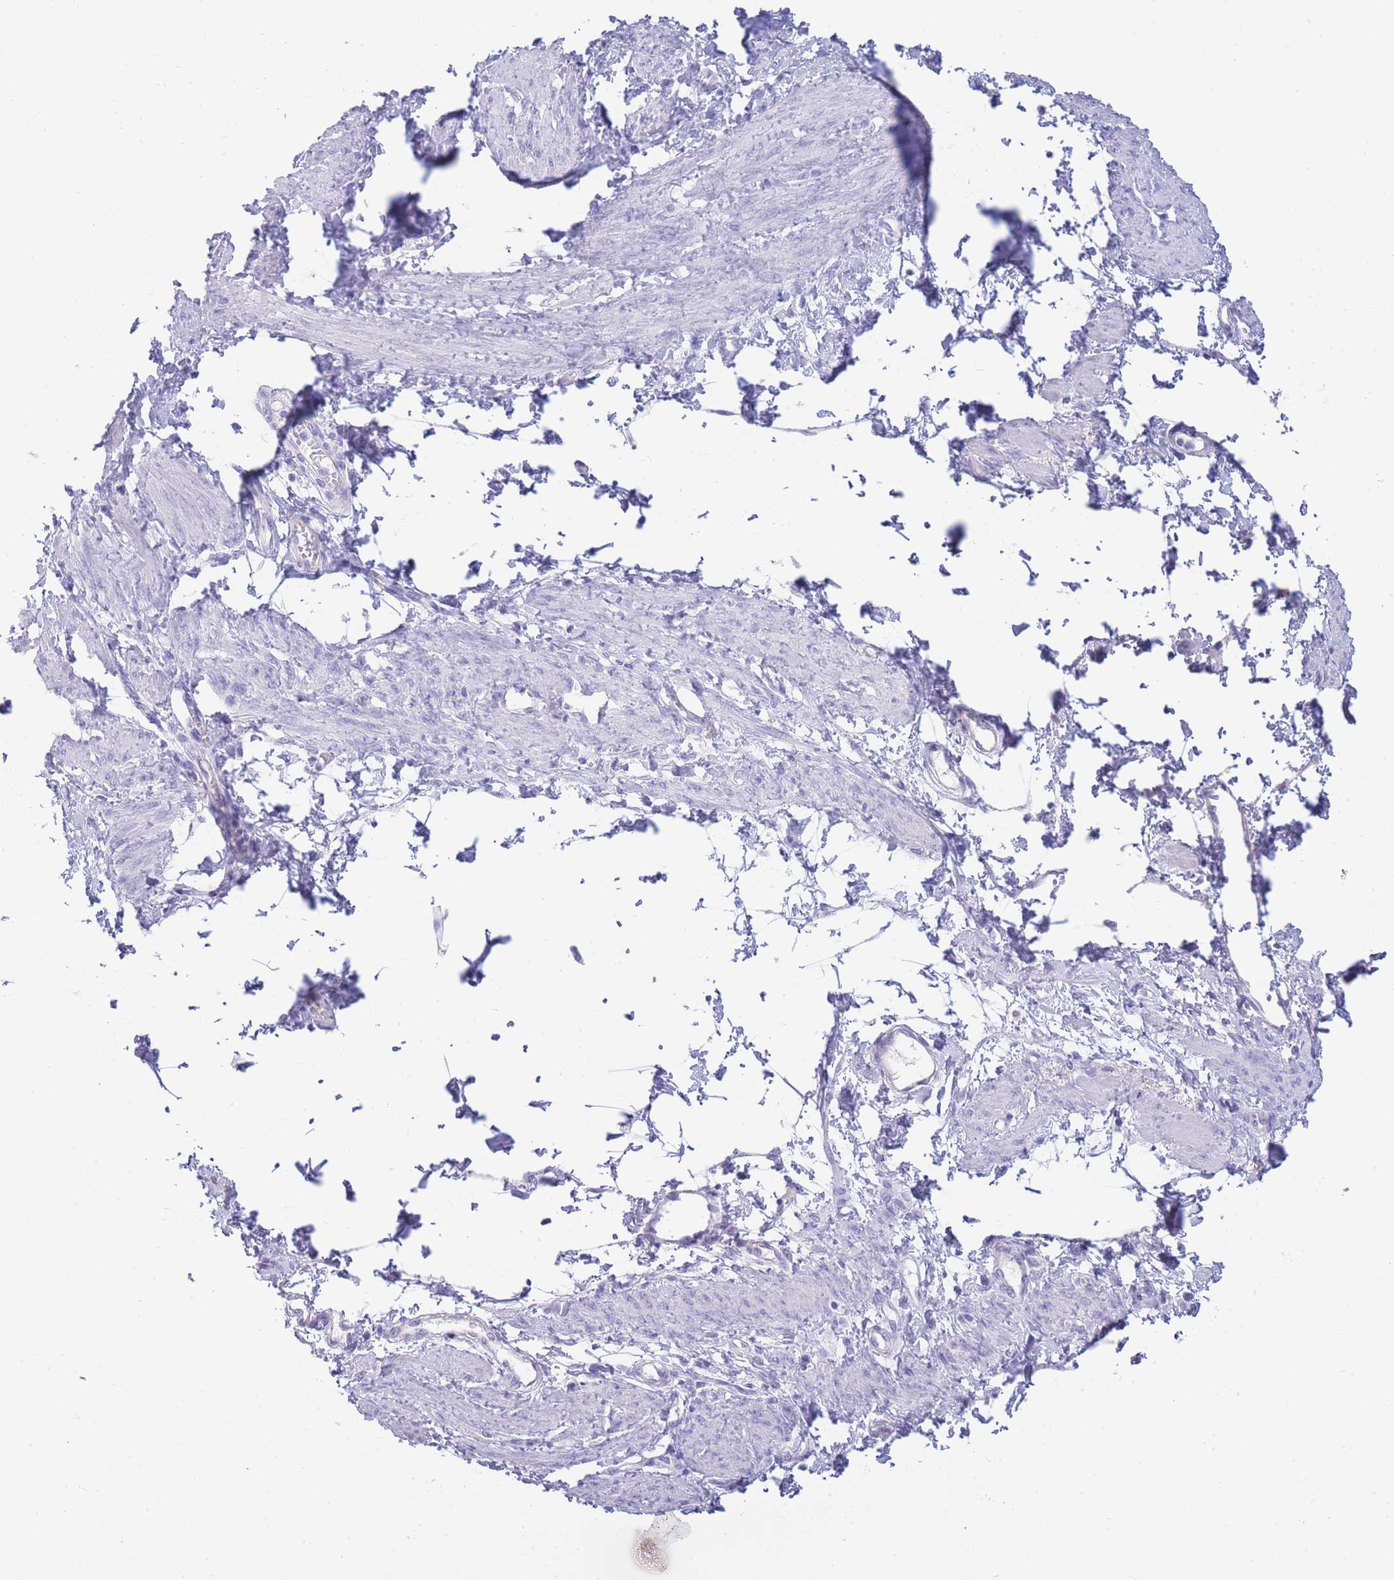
{"staining": {"intensity": "negative", "quantity": "none", "location": "none"}, "tissue": "smooth muscle", "cell_type": "Smooth muscle cells", "image_type": "normal", "snomed": [{"axis": "morphology", "description": "Normal tissue, NOS"}, {"axis": "topography", "description": "Smooth muscle"}, {"axis": "topography", "description": "Uterus"}], "caption": "Smooth muscle cells are negative for protein expression in benign human smooth muscle. (DAB (3,3'-diaminobenzidine) immunohistochemistry, high magnification).", "gene": "LRRC37A2", "patient": {"sex": "female", "age": 39}}